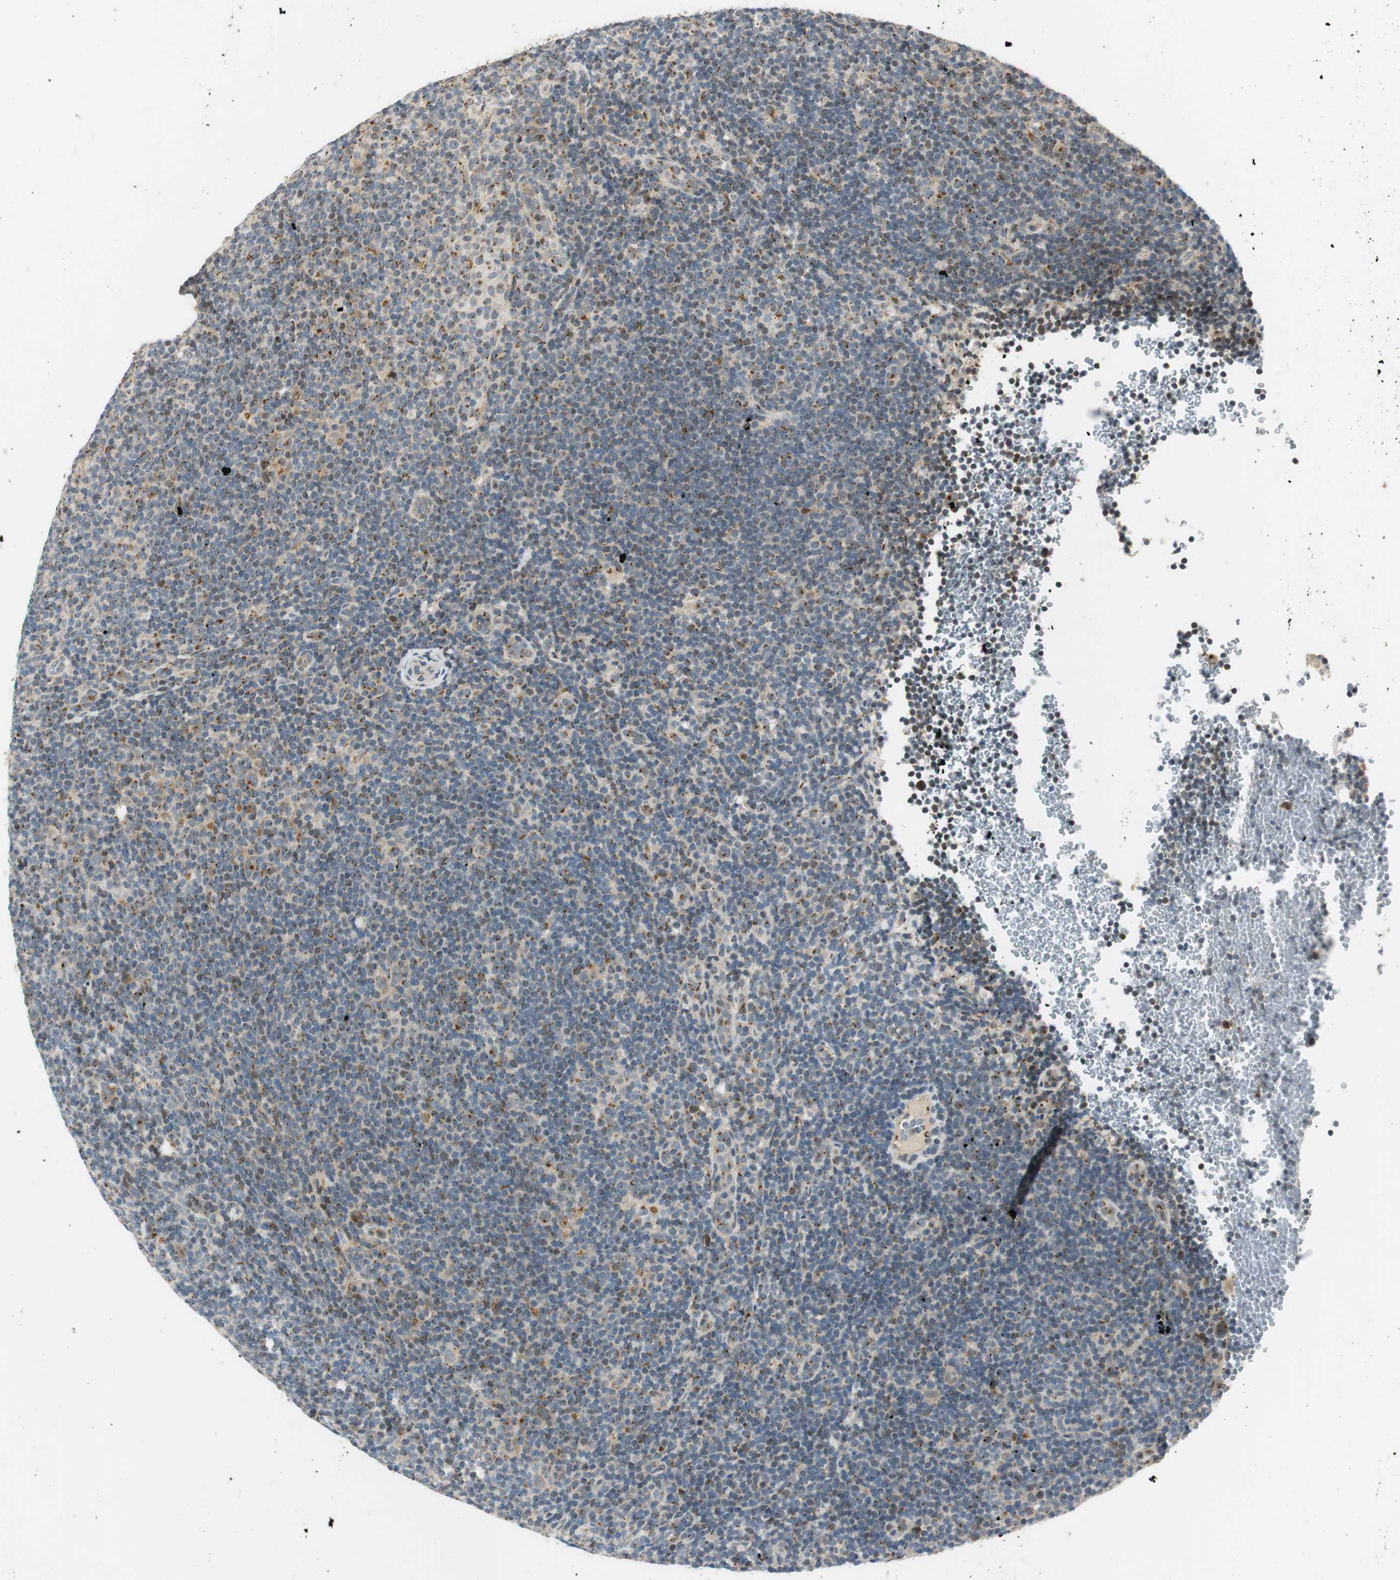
{"staining": {"intensity": "negative", "quantity": "none", "location": "none"}, "tissue": "lymphoma", "cell_type": "Tumor cells", "image_type": "cancer", "snomed": [{"axis": "morphology", "description": "Hodgkin's disease, NOS"}, {"axis": "topography", "description": "Lymph node"}], "caption": "This photomicrograph is of Hodgkin's disease stained with immunohistochemistry (IHC) to label a protein in brown with the nuclei are counter-stained blue. There is no expression in tumor cells.", "gene": "NEO1", "patient": {"sex": "female", "age": 57}}